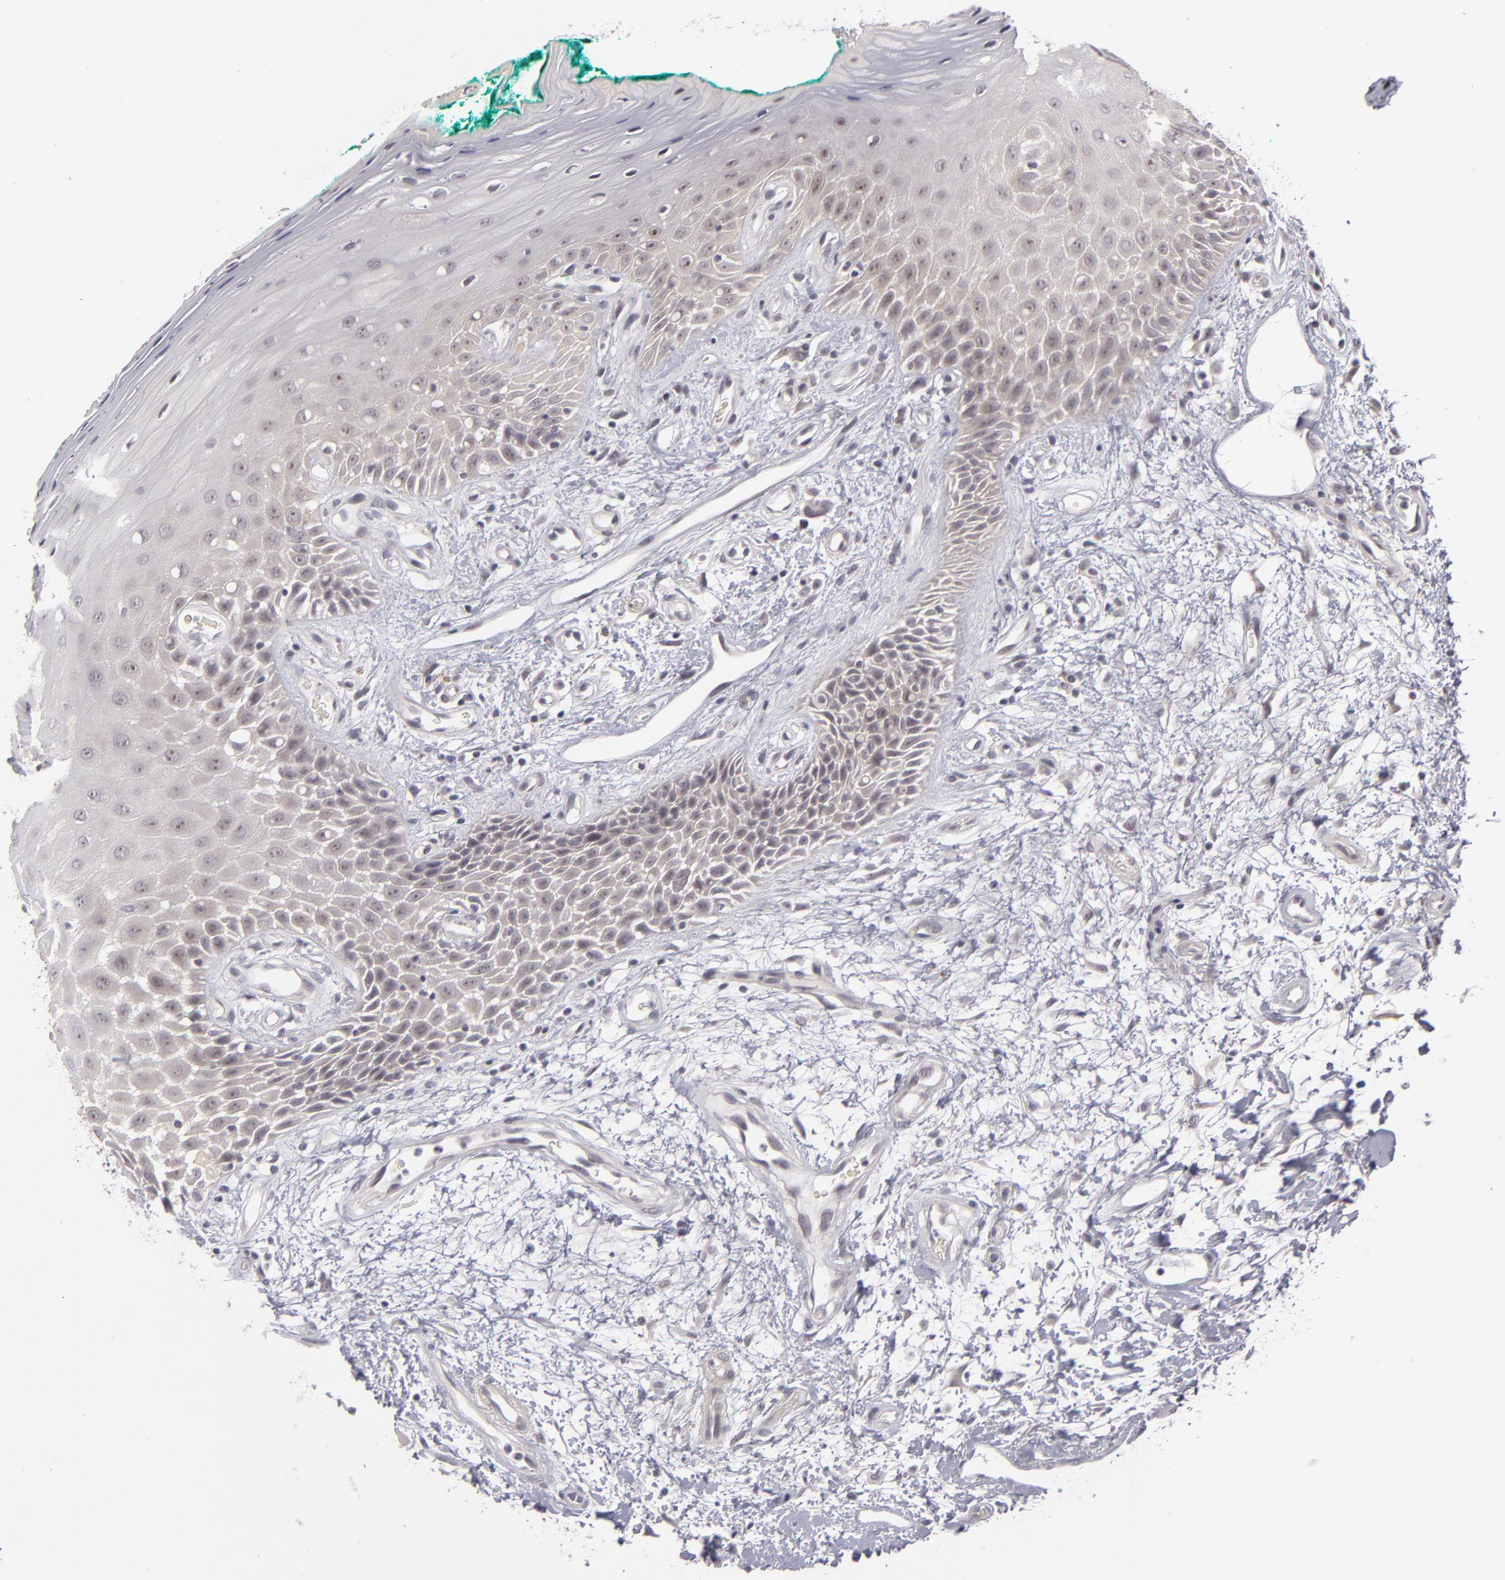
{"staining": {"intensity": "negative", "quantity": "none", "location": "none"}, "tissue": "oral mucosa", "cell_type": "Squamous epithelial cells", "image_type": "normal", "snomed": [{"axis": "morphology", "description": "Normal tissue, NOS"}, {"axis": "morphology", "description": "Squamous cell carcinoma, NOS"}, {"axis": "topography", "description": "Skeletal muscle"}, {"axis": "topography", "description": "Oral tissue"}, {"axis": "topography", "description": "Head-Neck"}], "caption": "High power microscopy image of an IHC micrograph of unremarkable oral mucosa, revealing no significant positivity in squamous epithelial cells.", "gene": "DLG3", "patient": {"sex": "female", "age": 84}}